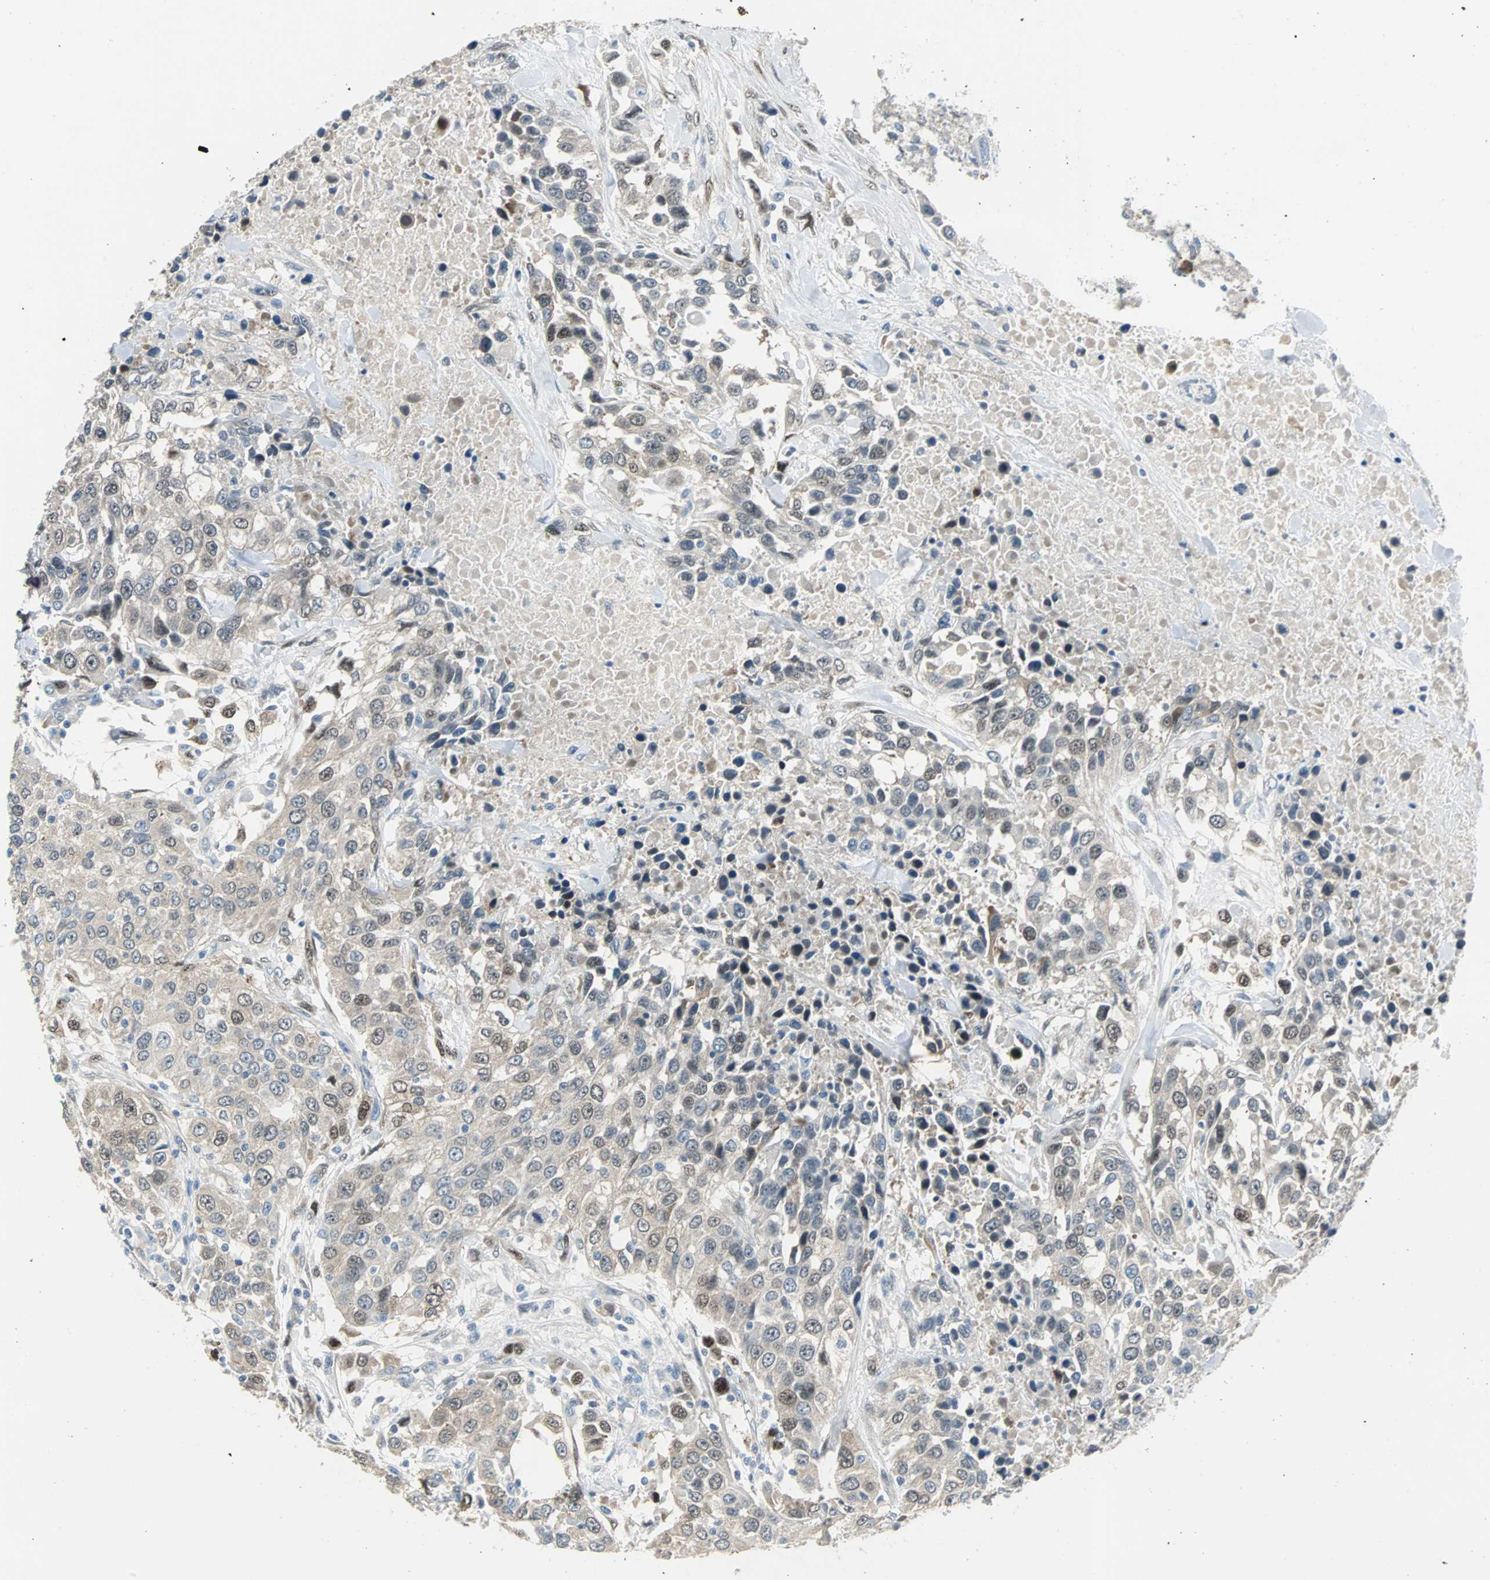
{"staining": {"intensity": "weak", "quantity": "<25%", "location": "cytoplasmic/membranous,nuclear"}, "tissue": "urothelial cancer", "cell_type": "Tumor cells", "image_type": "cancer", "snomed": [{"axis": "morphology", "description": "Urothelial carcinoma, High grade"}, {"axis": "topography", "description": "Urinary bladder"}], "caption": "Image shows no protein positivity in tumor cells of urothelial cancer tissue.", "gene": "FHL2", "patient": {"sex": "female", "age": 80}}